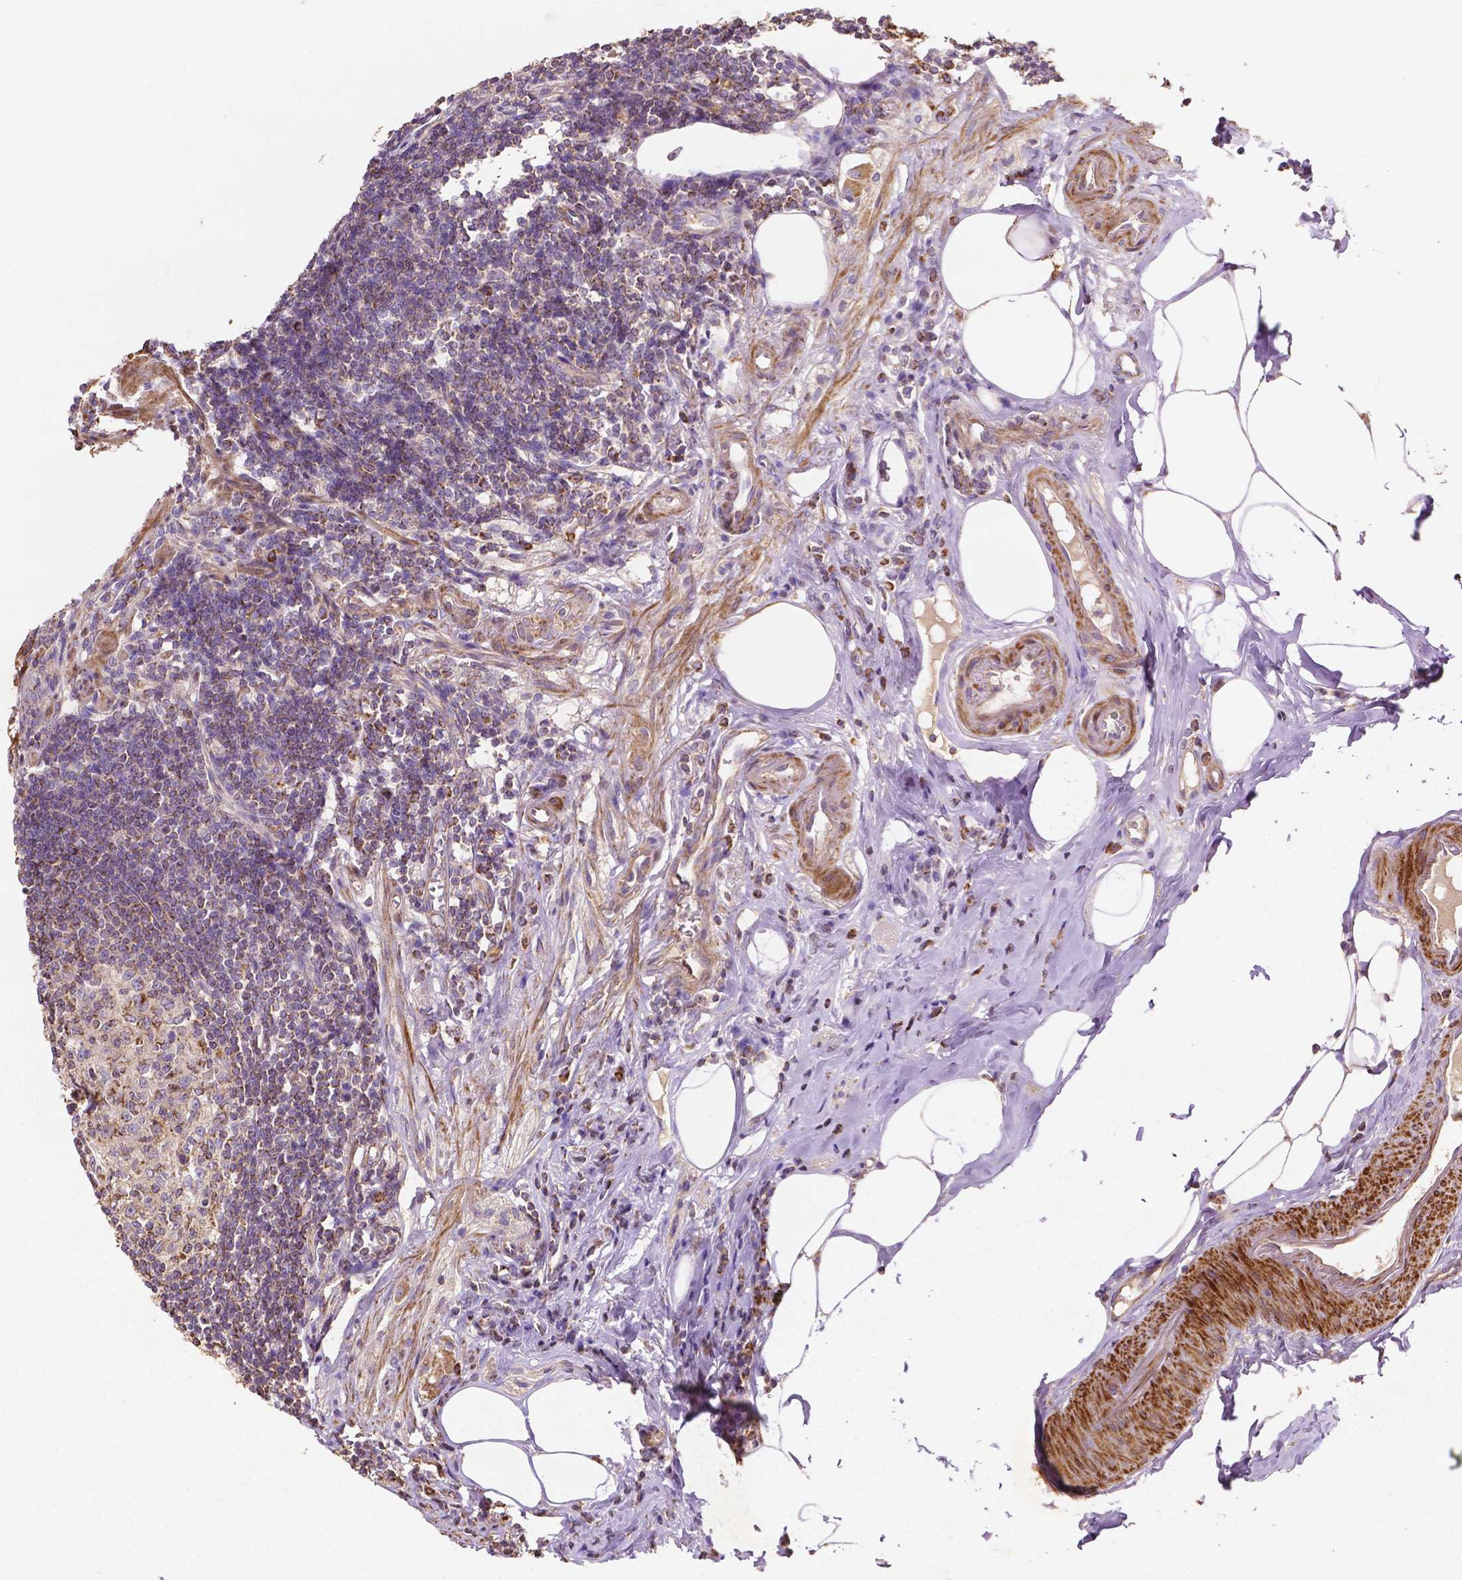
{"staining": {"intensity": "strong", "quantity": ">75%", "location": "cytoplasmic/membranous"}, "tissue": "appendix", "cell_type": "Glandular cells", "image_type": "normal", "snomed": [{"axis": "morphology", "description": "Normal tissue, NOS"}, {"axis": "topography", "description": "Appendix"}], "caption": "The immunohistochemical stain shows strong cytoplasmic/membranous staining in glandular cells of normal appendix. Using DAB (3,3'-diaminobenzidine) (brown) and hematoxylin (blue) stains, captured at high magnification using brightfield microscopy.", "gene": "LRR1", "patient": {"sex": "female", "age": 57}}